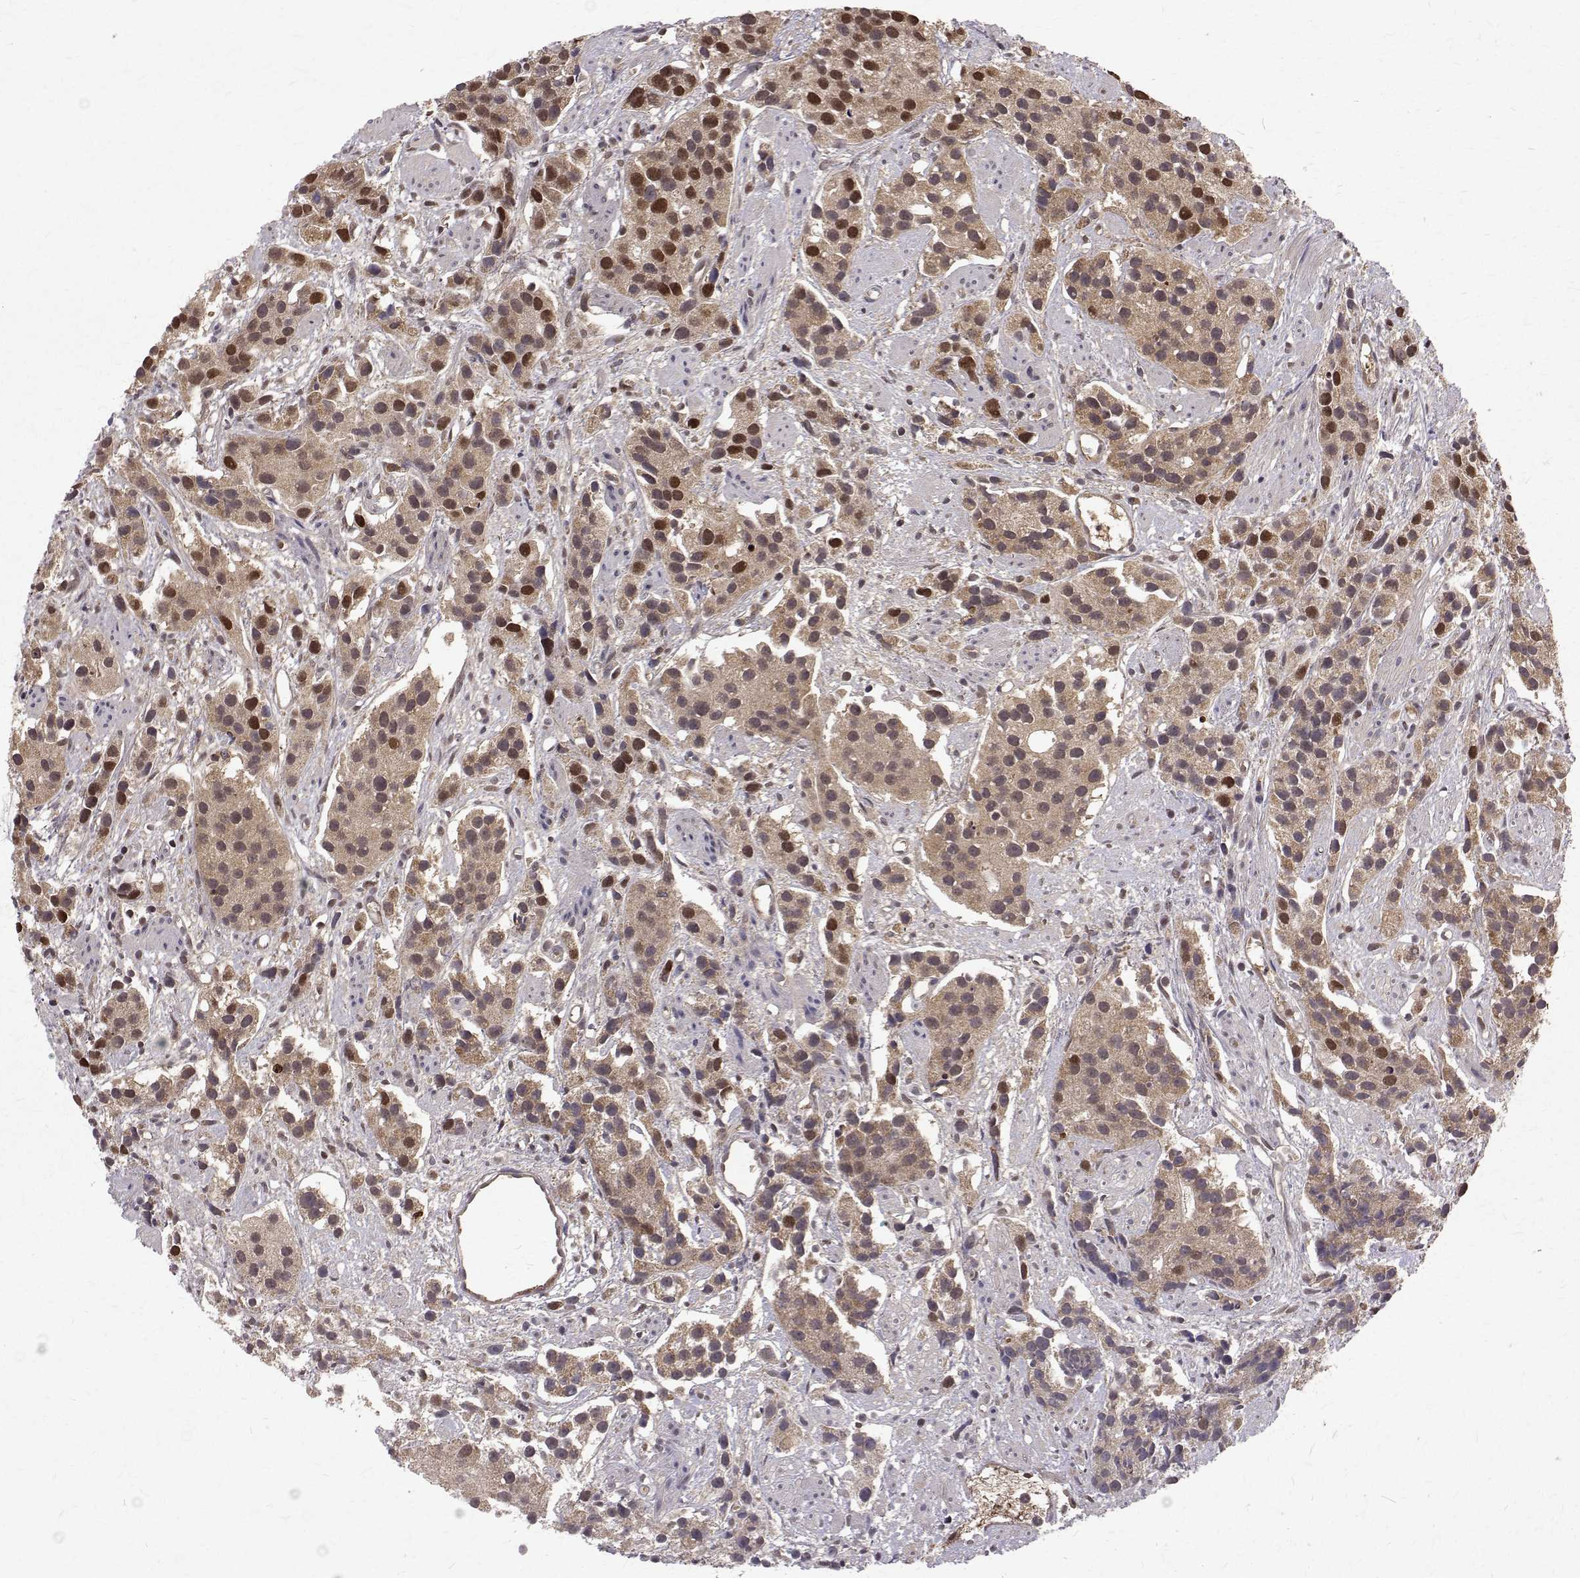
{"staining": {"intensity": "moderate", "quantity": ">75%", "location": "cytoplasmic/membranous,nuclear"}, "tissue": "prostate cancer", "cell_type": "Tumor cells", "image_type": "cancer", "snomed": [{"axis": "morphology", "description": "Adenocarcinoma, High grade"}, {"axis": "topography", "description": "Prostate"}], "caption": "Approximately >75% of tumor cells in prostate adenocarcinoma (high-grade) reveal moderate cytoplasmic/membranous and nuclear protein expression as visualized by brown immunohistochemical staining.", "gene": "NIF3L1", "patient": {"sex": "male", "age": 68}}